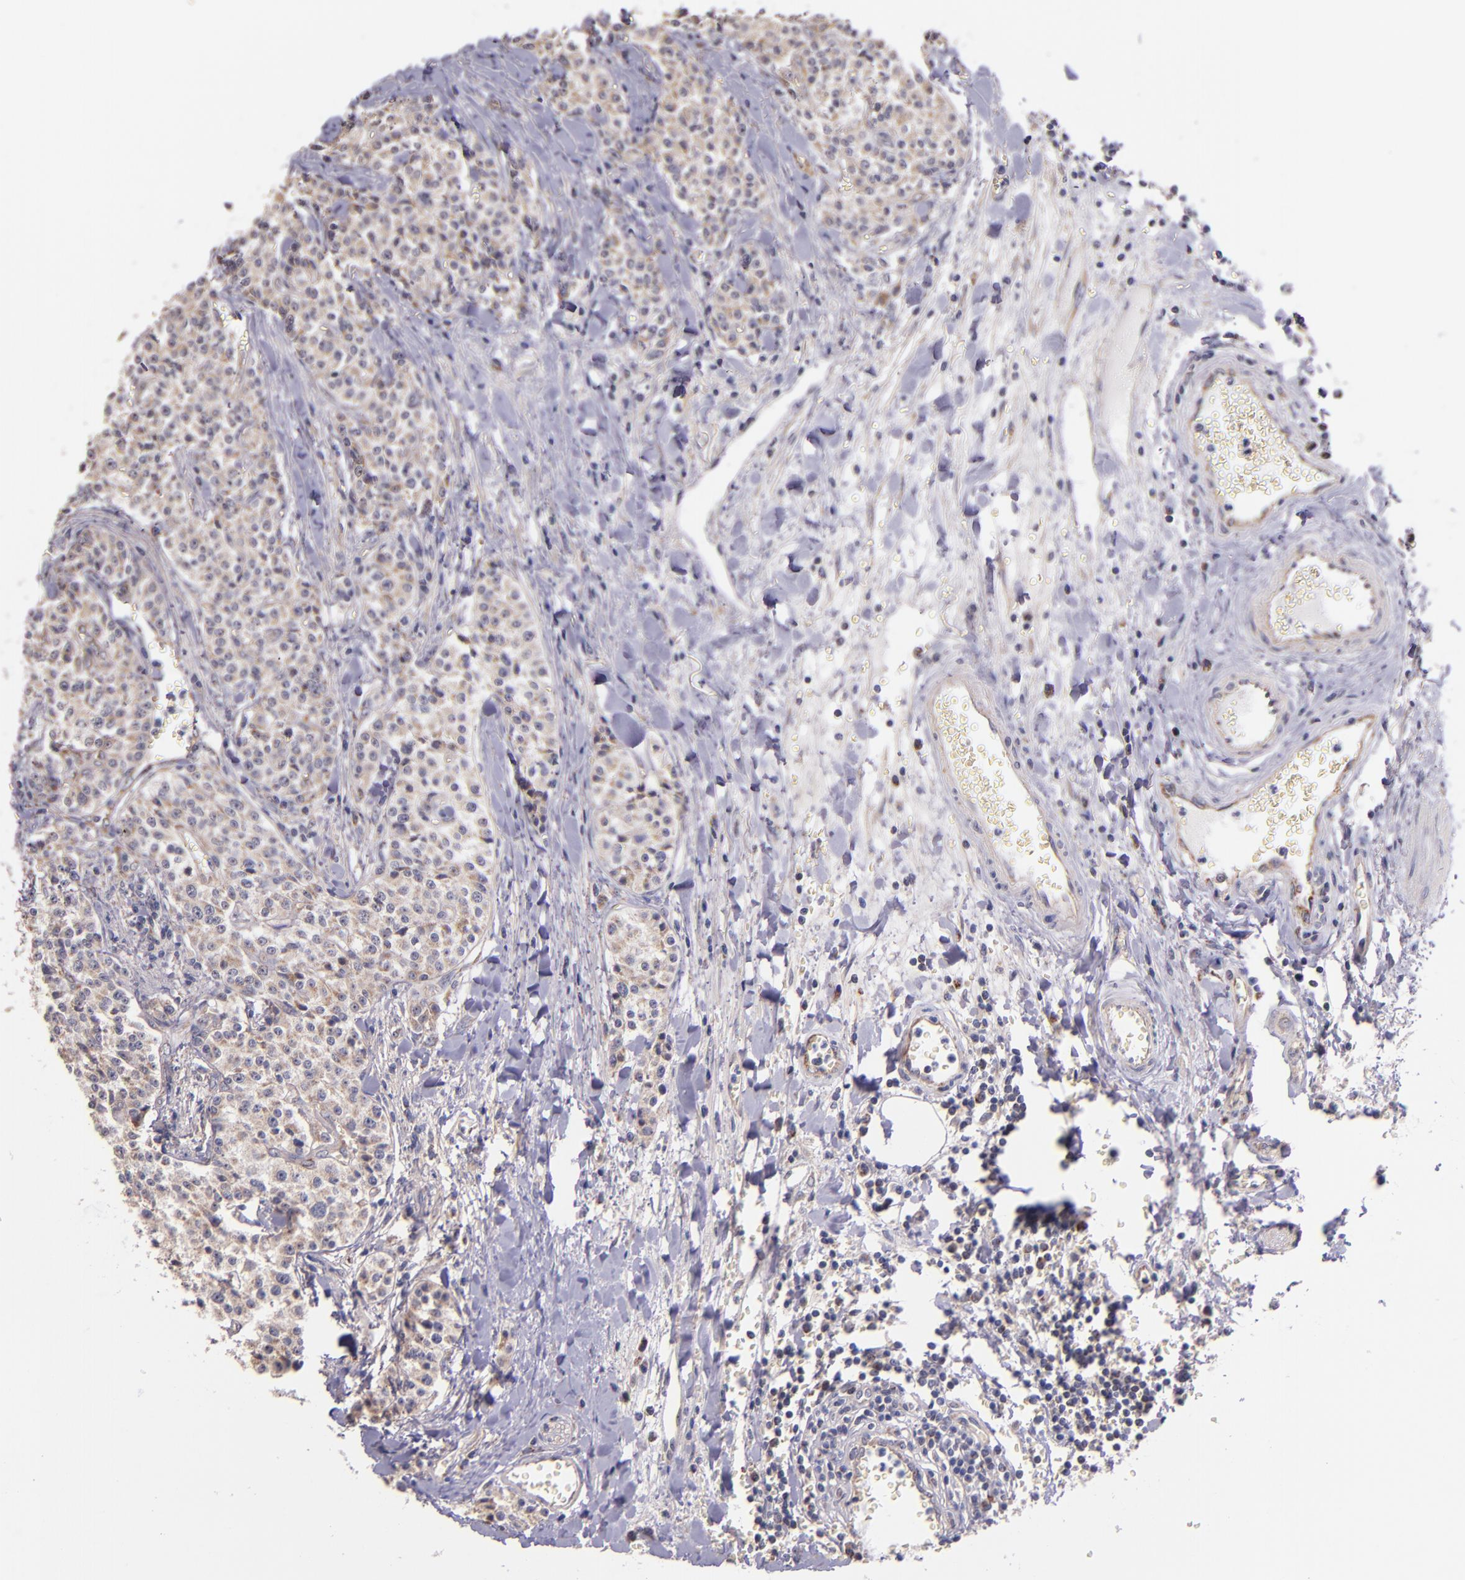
{"staining": {"intensity": "weak", "quantity": ">75%", "location": "cytoplasmic/membranous"}, "tissue": "carcinoid", "cell_type": "Tumor cells", "image_type": "cancer", "snomed": [{"axis": "morphology", "description": "Carcinoid, malignant, NOS"}, {"axis": "topography", "description": "Stomach"}], "caption": "The photomicrograph exhibits staining of malignant carcinoid, revealing weak cytoplasmic/membranous protein expression (brown color) within tumor cells.", "gene": "SHC1", "patient": {"sex": "female", "age": 76}}